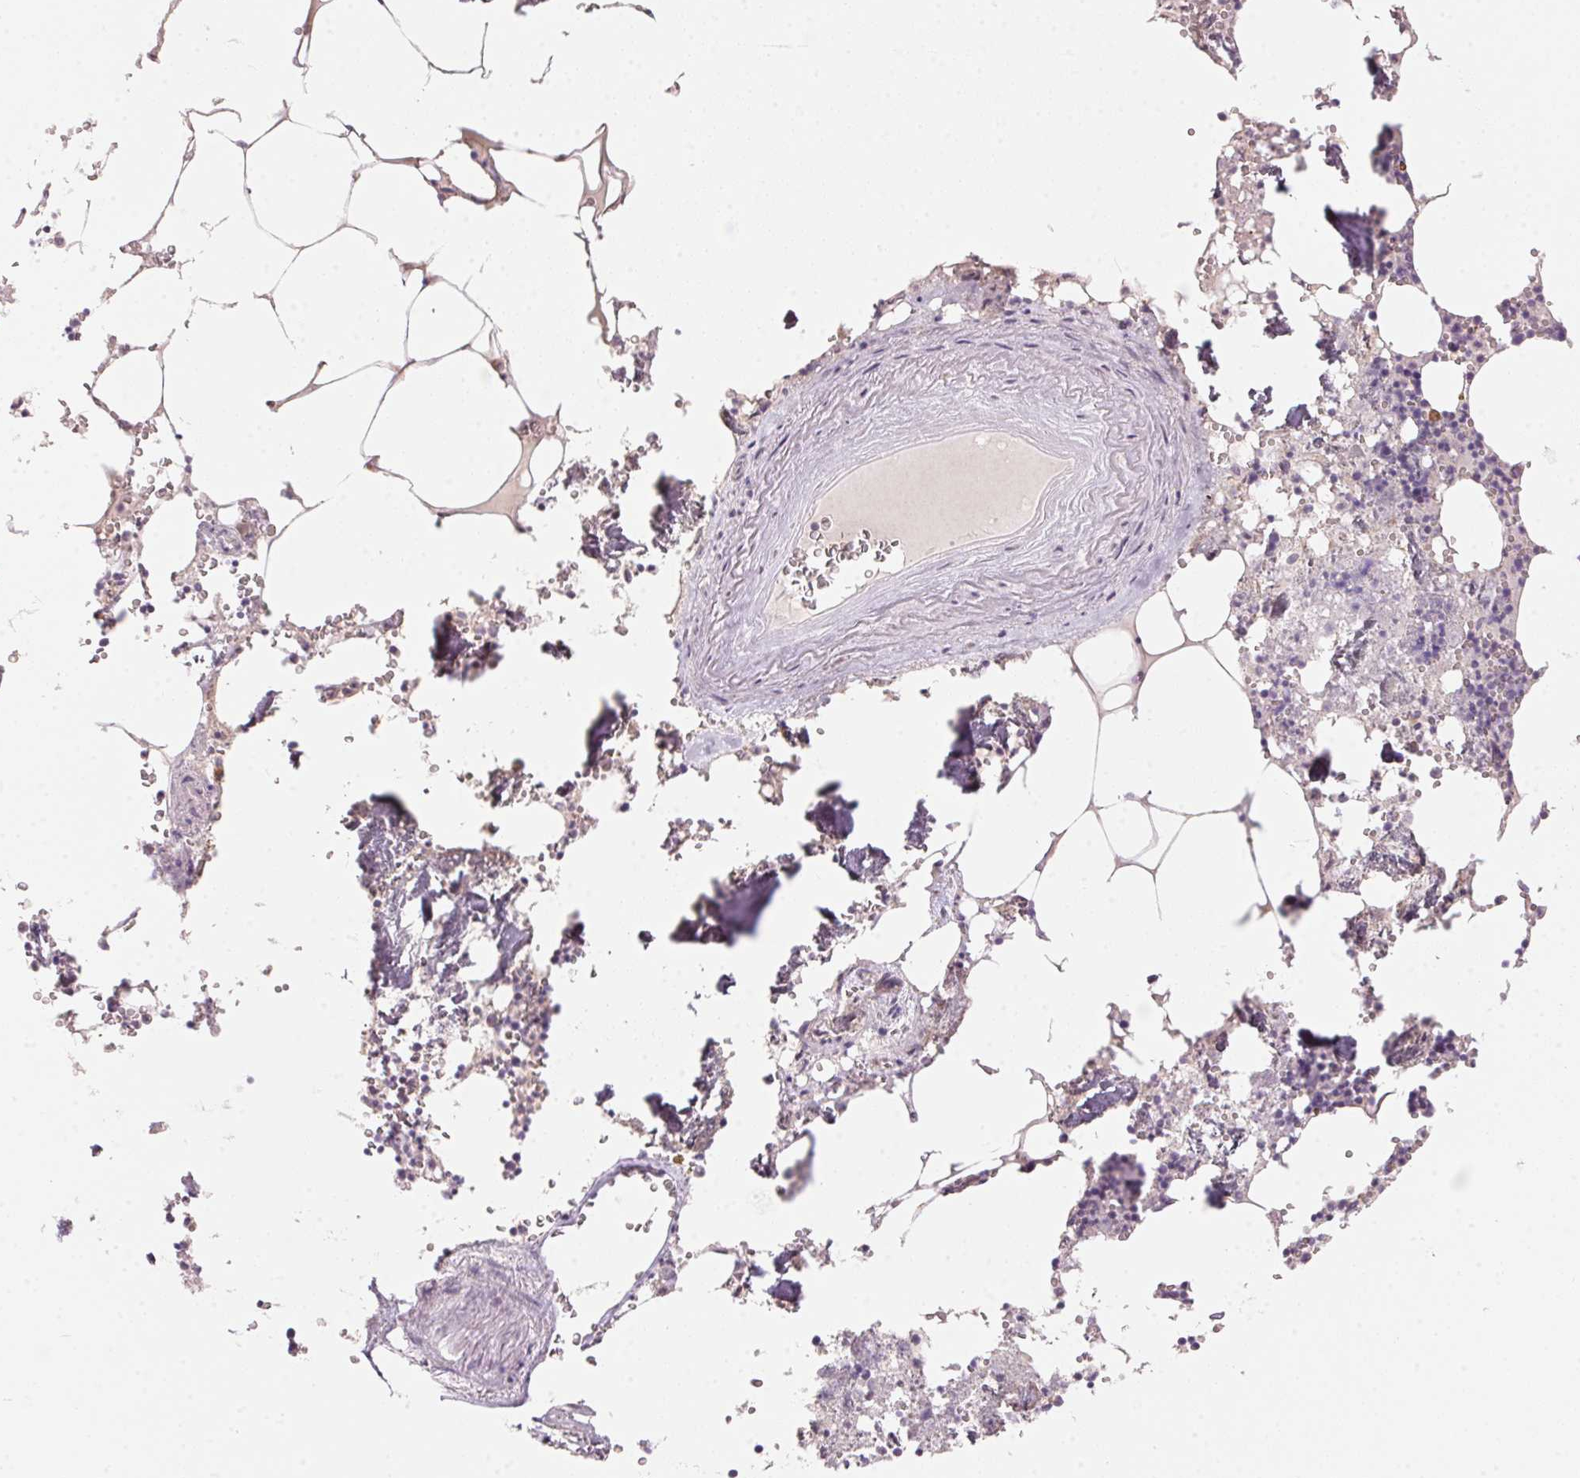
{"staining": {"intensity": "moderate", "quantity": "<25%", "location": "cytoplasmic/membranous"}, "tissue": "bone marrow", "cell_type": "Hematopoietic cells", "image_type": "normal", "snomed": [{"axis": "morphology", "description": "Normal tissue, NOS"}, {"axis": "topography", "description": "Bone marrow"}], "caption": "Protein expression analysis of normal bone marrow demonstrates moderate cytoplasmic/membranous expression in about <25% of hematopoietic cells.", "gene": "BLOC1S2", "patient": {"sex": "male", "age": 54}}